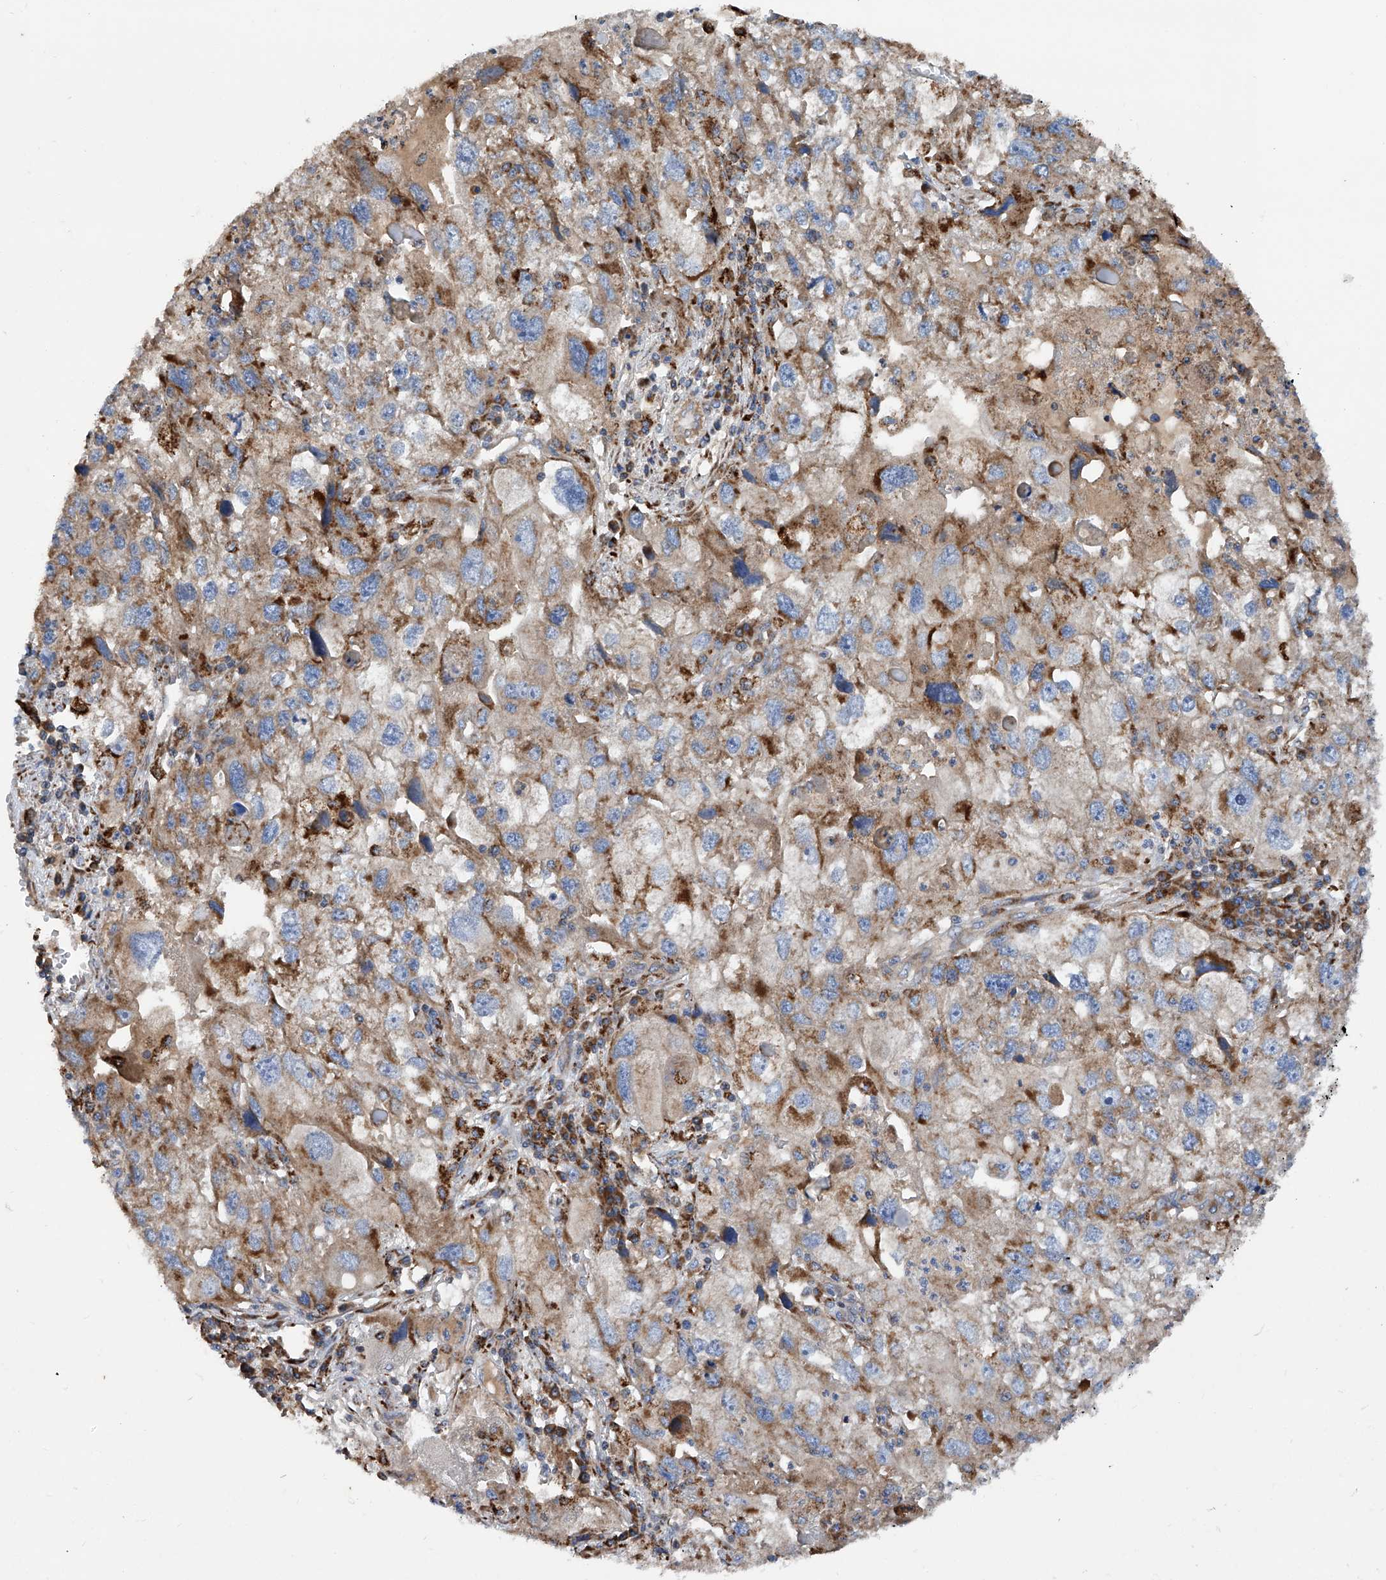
{"staining": {"intensity": "moderate", "quantity": ">75%", "location": "cytoplasmic/membranous"}, "tissue": "endometrial cancer", "cell_type": "Tumor cells", "image_type": "cancer", "snomed": [{"axis": "morphology", "description": "Adenocarcinoma, NOS"}, {"axis": "topography", "description": "Endometrium"}], "caption": "The immunohistochemical stain highlights moderate cytoplasmic/membranous expression in tumor cells of endometrial adenocarcinoma tissue.", "gene": "ASCC3", "patient": {"sex": "female", "age": 49}}